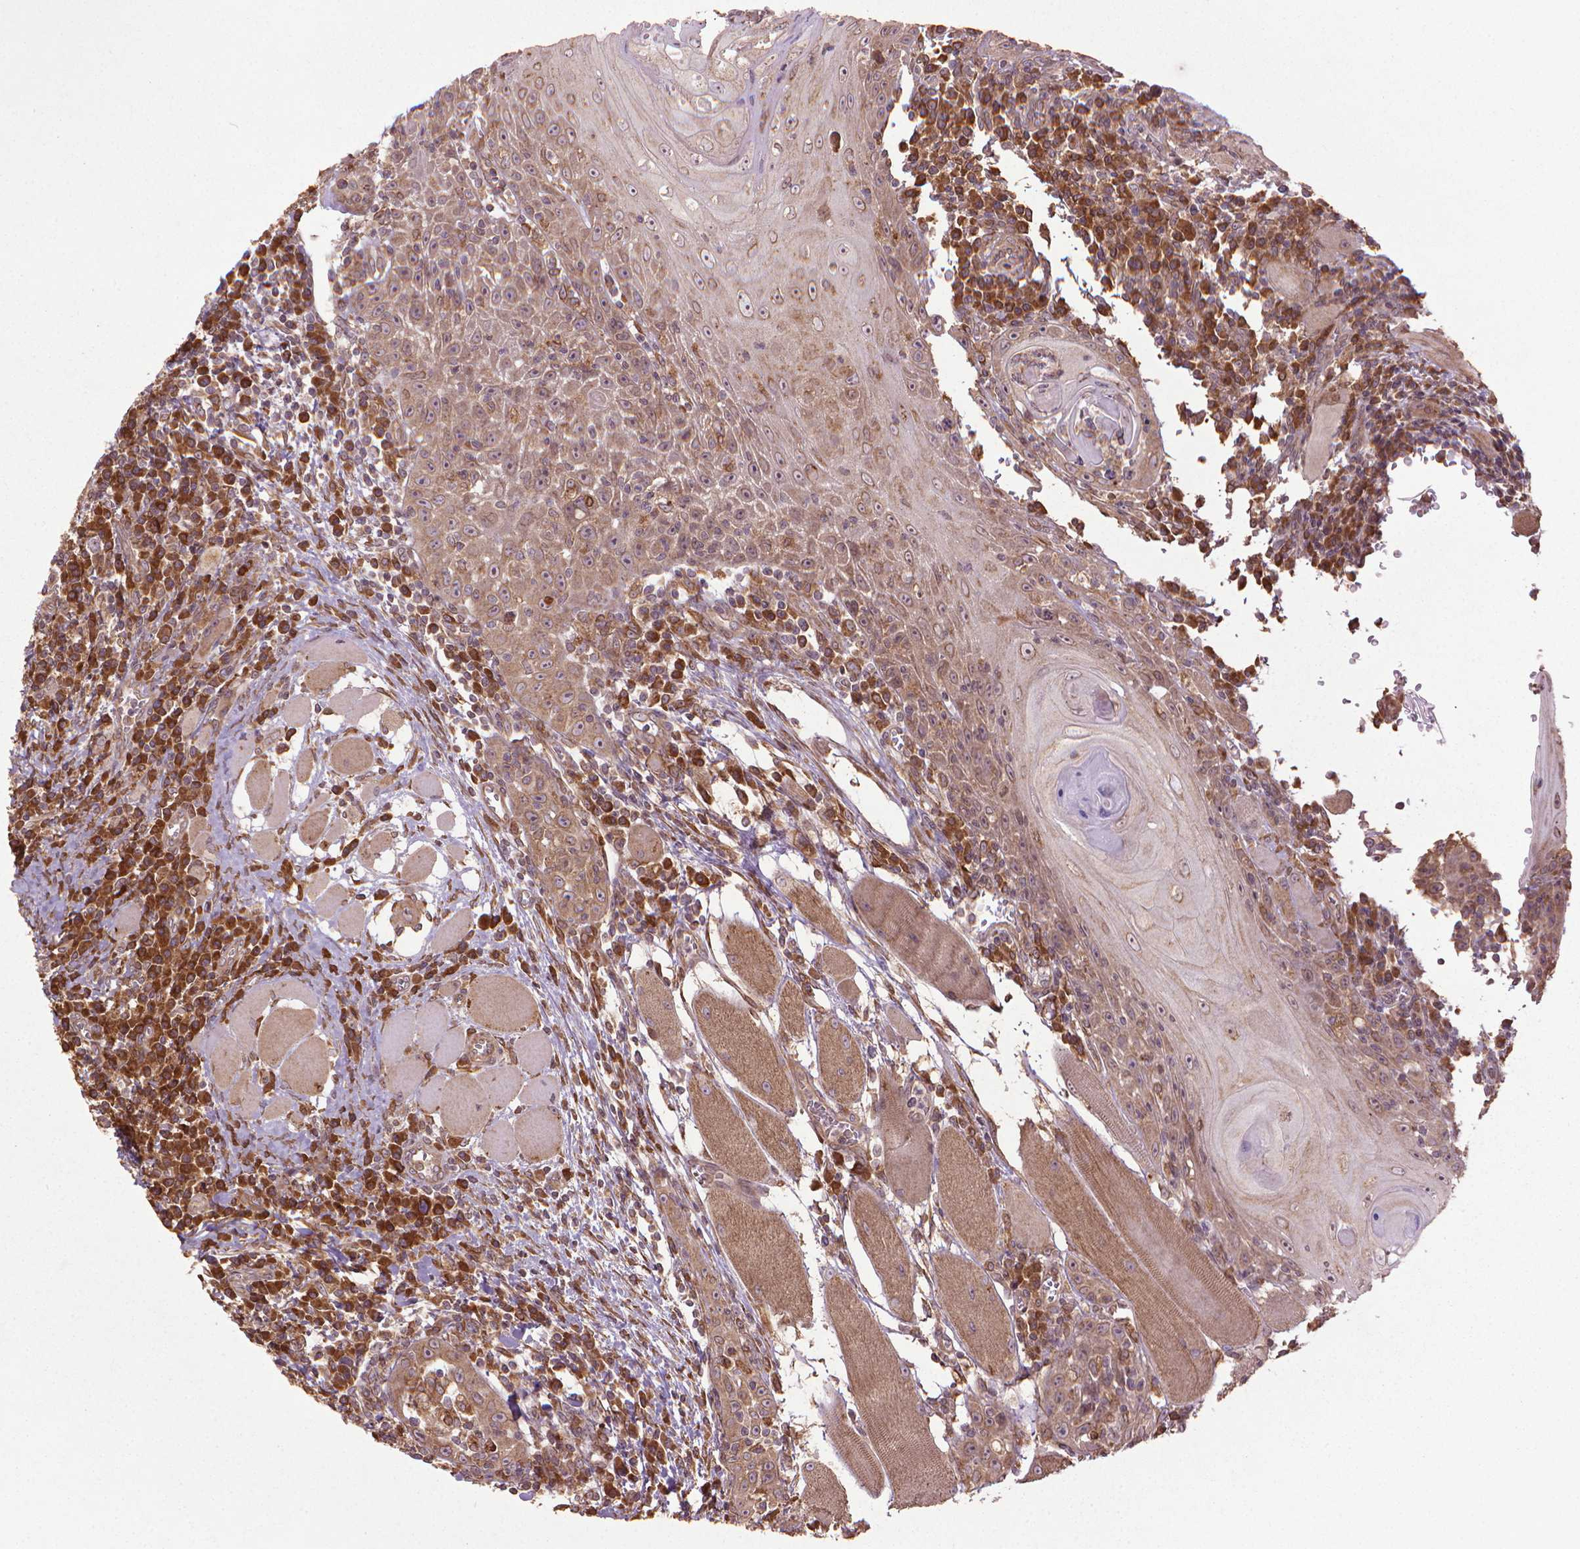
{"staining": {"intensity": "moderate", "quantity": ">75%", "location": "cytoplasmic/membranous"}, "tissue": "head and neck cancer", "cell_type": "Tumor cells", "image_type": "cancer", "snomed": [{"axis": "morphology", "description": "Normal tissue, NOS"}, {"axis": "morphology", "description": "Squamous cell carcinoma, NOS"}, {"axis": "topography", "description": "Oral tissue"}, {"axis": "topography", "description": "Head-Neck"}], "caption": "The histopathology image exhibits immunohistochemical staining of head and neck squamous cell carcinoma. There is moderate cytoplasmic/membranous positivity is seen in approximately >75% of tumor cells.", "gene": "GAS1", "patient": {"sex": "male", "age": 52}}